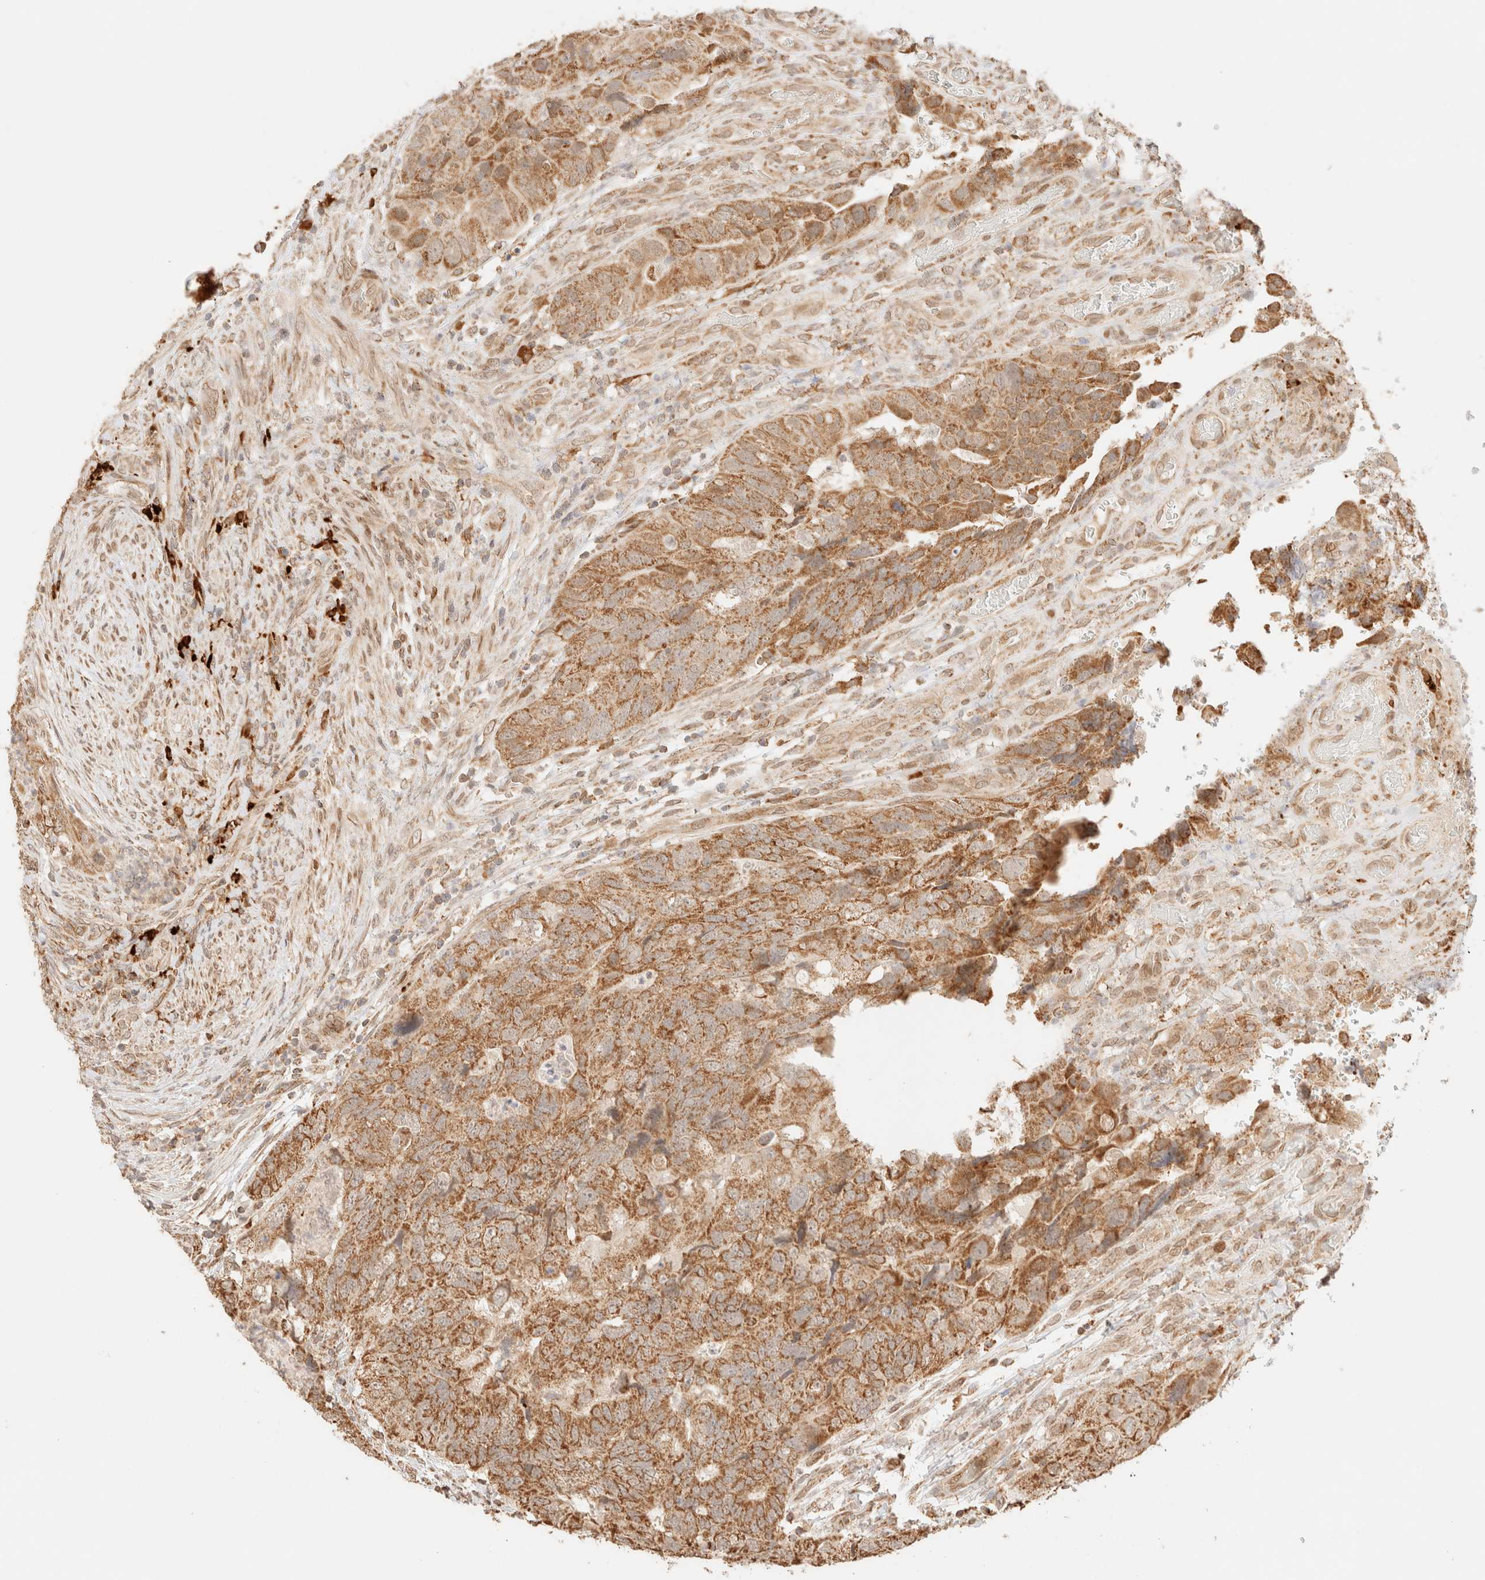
{"staining": {"intensity": "moderate", "quantity": ">75%", "location": "cytoplasmic/membranous"}, "tissue": "colorectal cancer", "cell_type": "Tumor cells", "image_type": "cancer", "snomed": [{"axis": "morphology", "description": "Adenocarcinoma, NOS"}, {"axis": "topography", "description": "Rectum"}], "caption": "Moderate cytoplasmic/membranous staining is appreciated in about >75% of tumor cells in colorectal adenocarcinoma. (IHC, brightfield microscopy, high magnification).", "gene": "TACO1", "patient": {"sex": "male", "age": 63}}